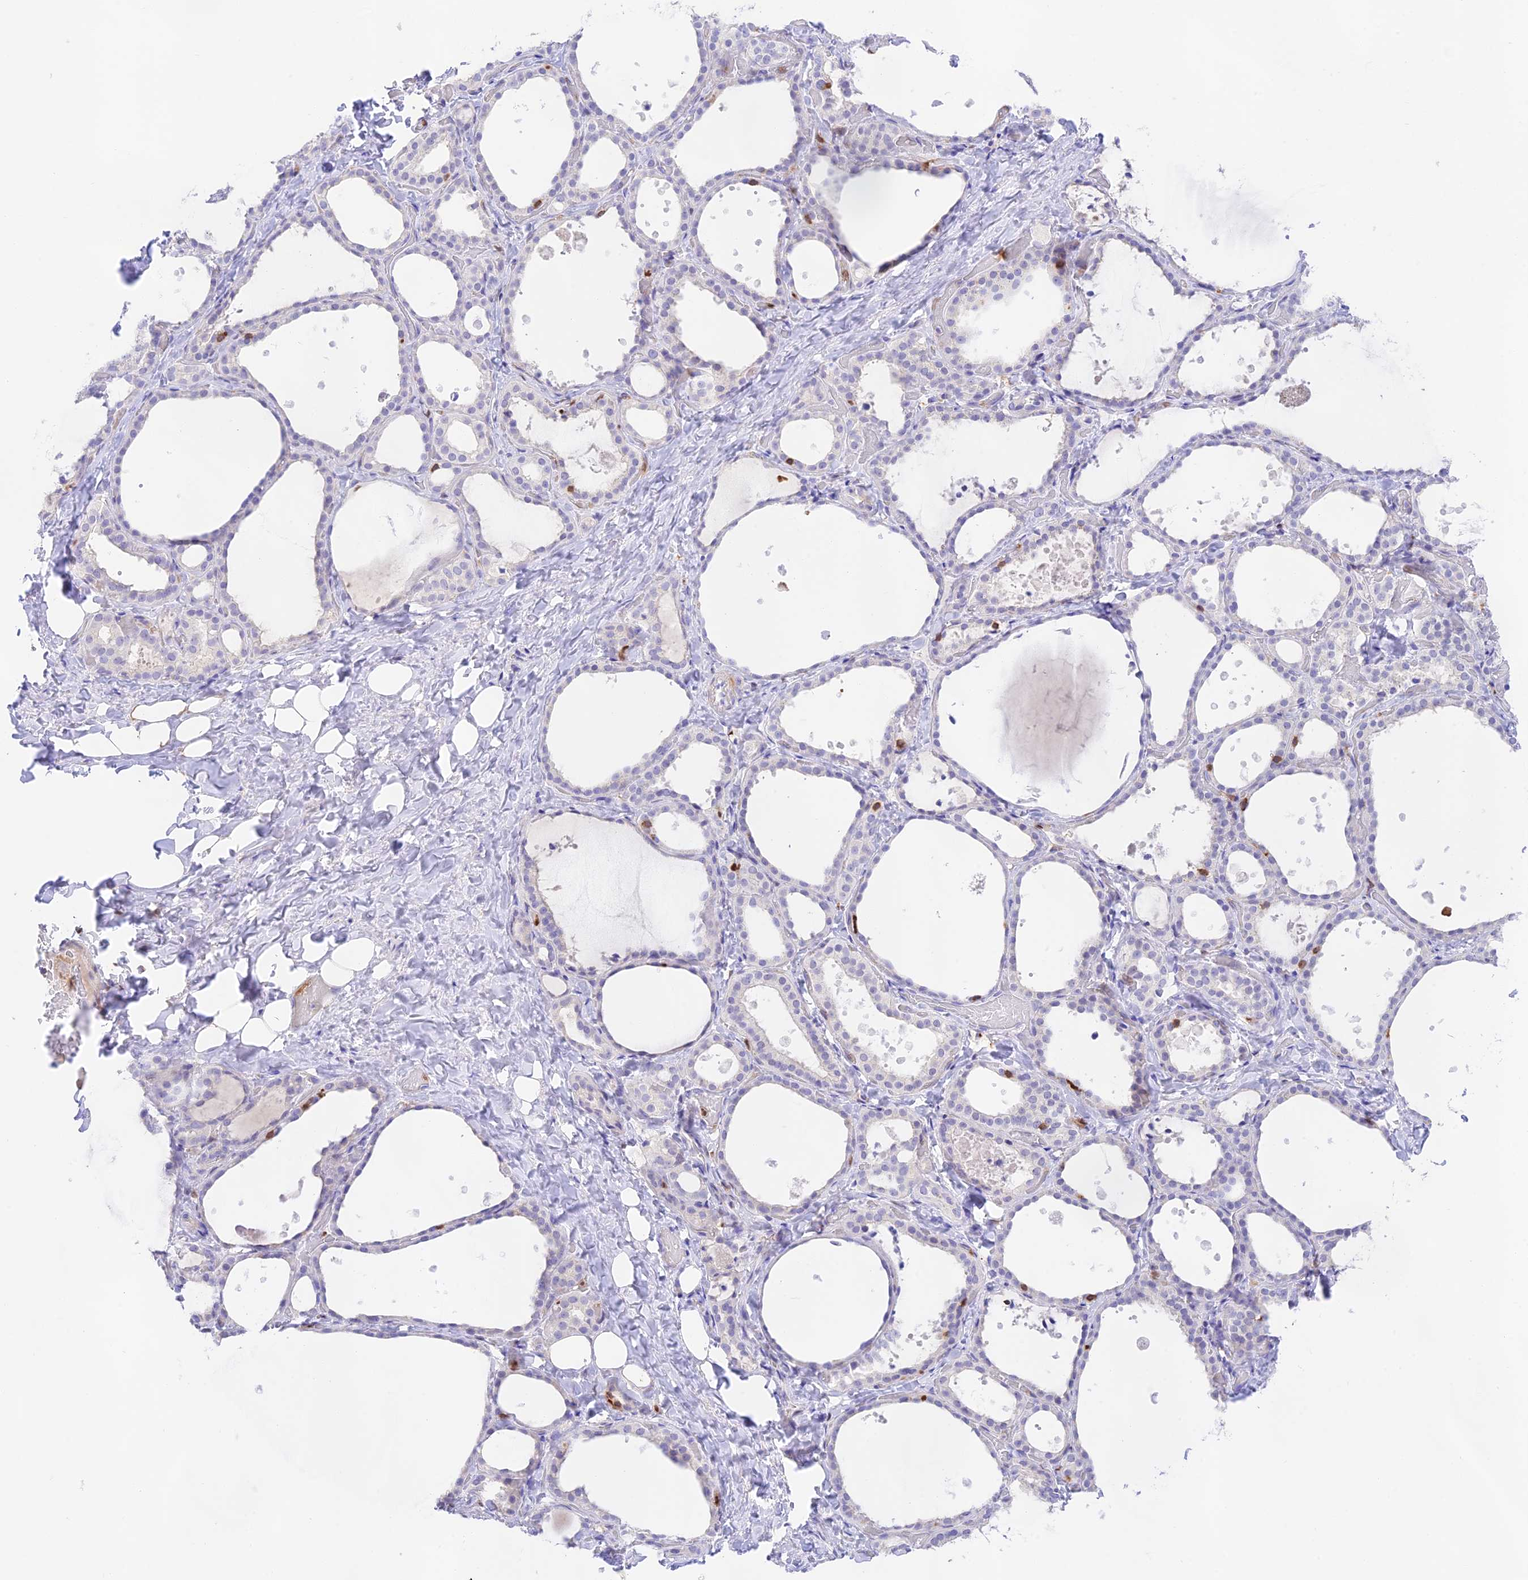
{"staining": {"intensity": "negative", "quantity": "none", "location": "none"}, "tissue": "thyroid gland", "cell_type": "Glandular cells", "image_type": "normal", "snomed": [{"axis": "morphology", "description": "Normal tissue, NOS"}, {"axis": "topography", "description": "Thyroid gland"}], "caption": "Immunohistochemistry histopathology image of normal human thyroid gland stained for a protein (brown), which demonstrates no staining in glandular cells. (Stains: DAB (3,3'-diaminobenzidine) immunohistochemistry with hematoxylin counter stain, Microscopy: brightfield microscopy at high magnification).", "gene": "DENND1C", "patient": {"sex": "female", "age": 44}}